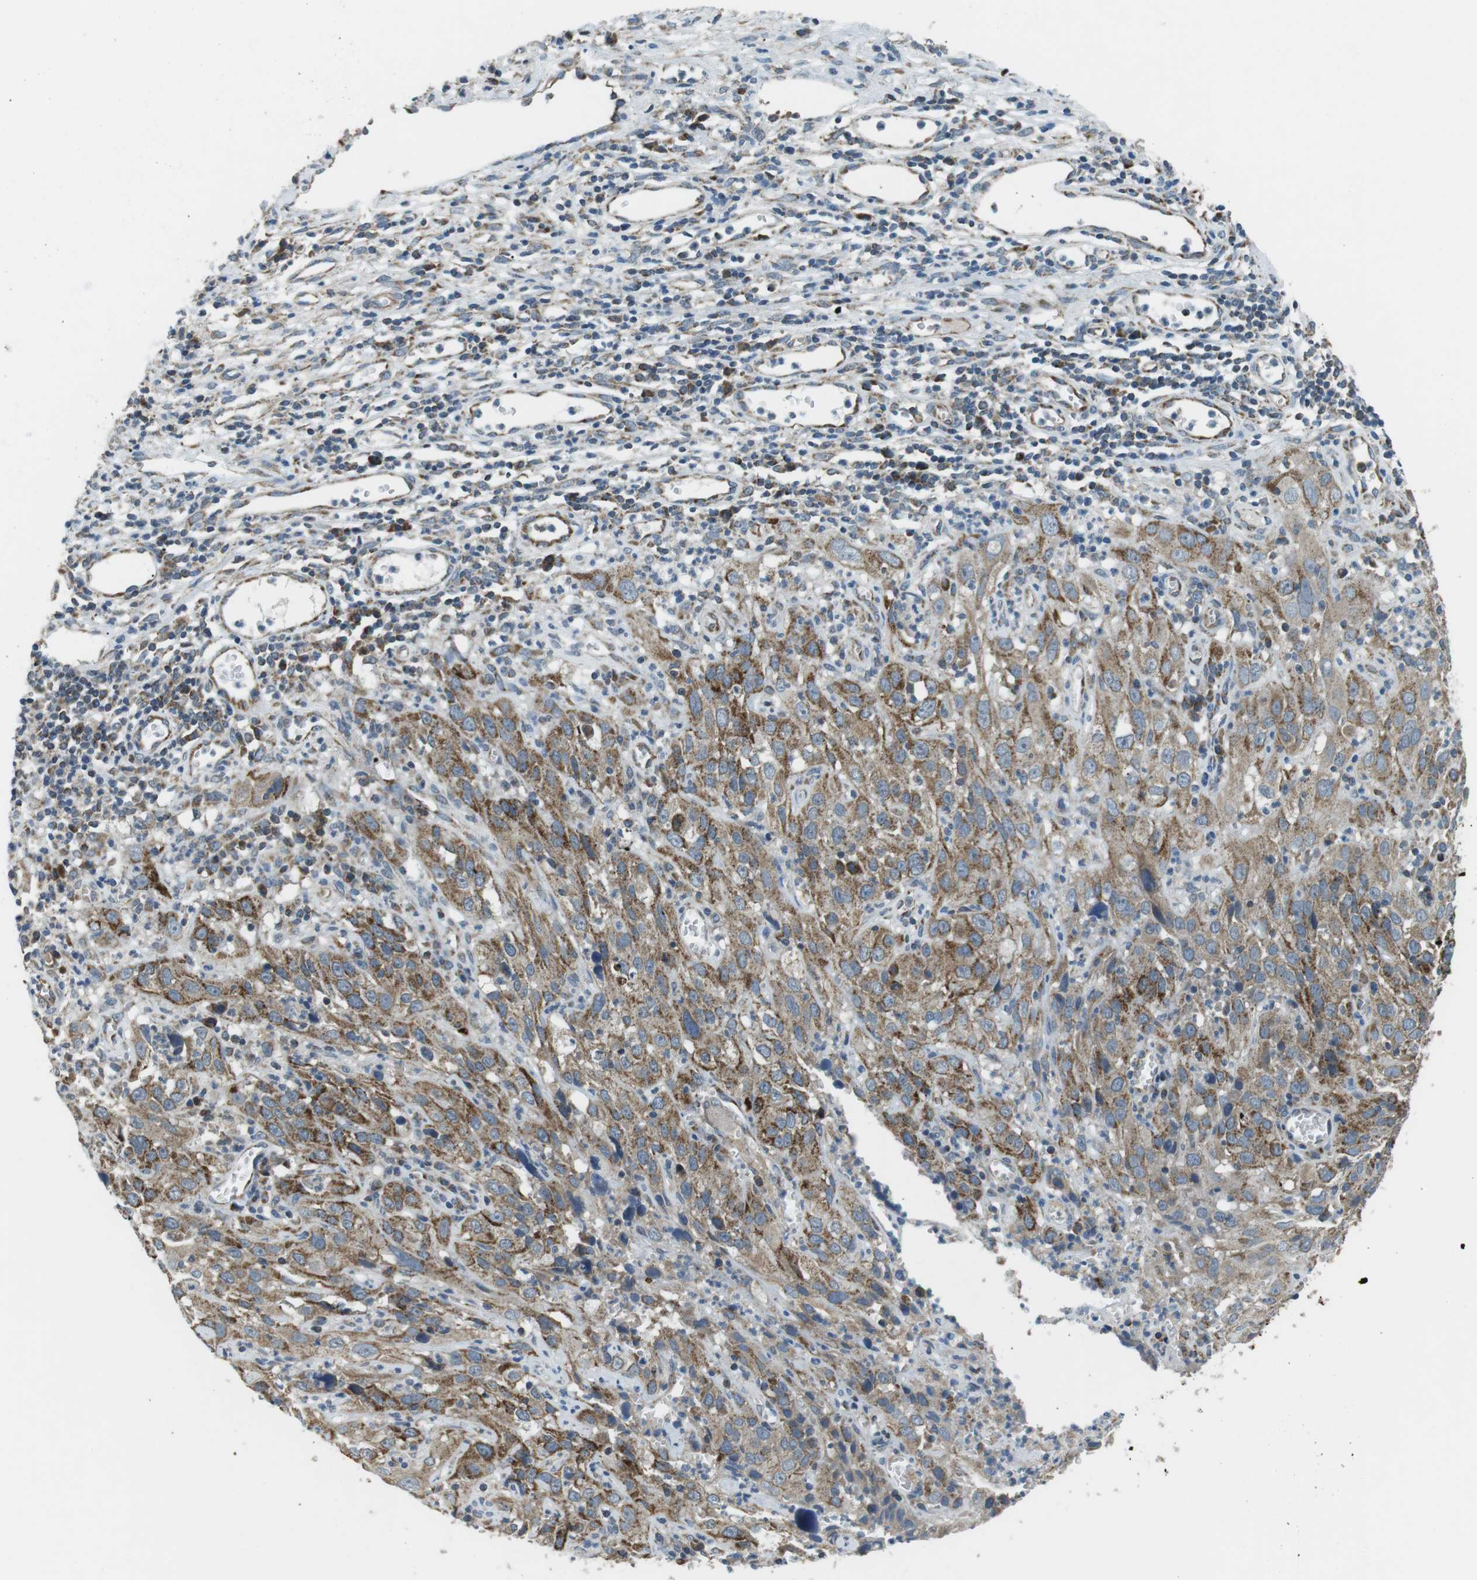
{"staining": {"intensity": "moderate", "quantity": ">75%", "location": "cytoplasmic/membranous"}, "tissue": "cervical cancer", "cell_type": "Tumor cells", "image_type": "cancer", "snomed": [{"axis": "morphology", "description": "Squamous cell carcinoma, NOS"}, {"axis": "topography", "description": "Cervix"}], "caption": "About >75% of tumor cells in human cervical squamous cell carcinoma exhibit moderate cytoplasmic/membranous protein expression as visualized by brown immunohistochemical staining.", "gene": "BACE1", "patient": {"sex": "female", "age": 32}}